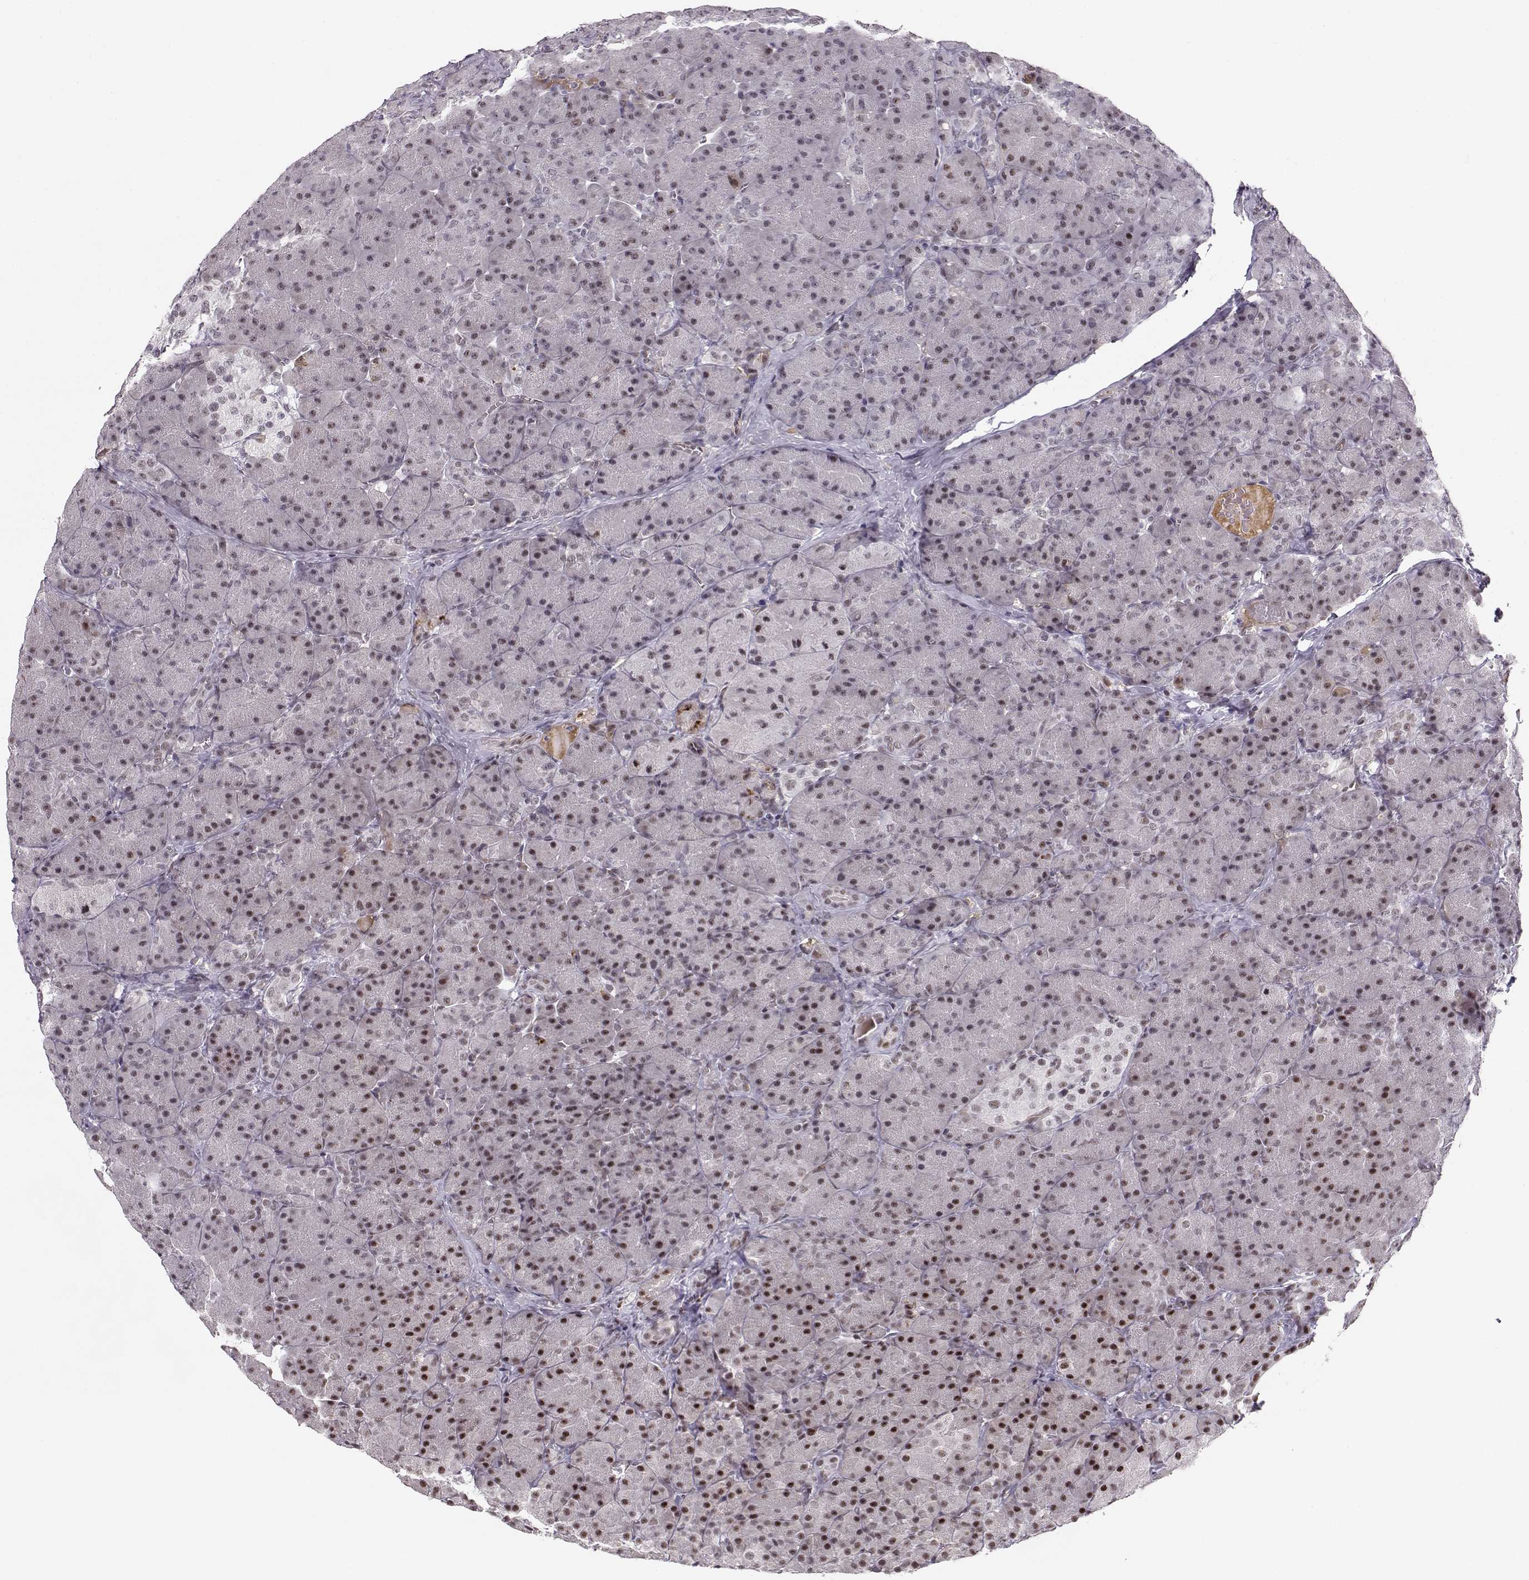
{"staining": {"intensity": "strong", "quantity": "<25%", "location": "nuclear"}, "tissue": "pancreas", "cell_type": "Exocrine glandular cells", "image_type": "normal", "snomed": [{"axis": "morphology", "description": "Normal tissue, NOS"}, {"axis": "topography", "description": "Pancreas"}], "caption": "Benign pancreas was stained to show a protein in brown. There is medium levels of strong nuclear expression in about <25% of exocrine glandular cells.", "gene": "CIR1", "patient": {"sex": "male", "age": 57}}